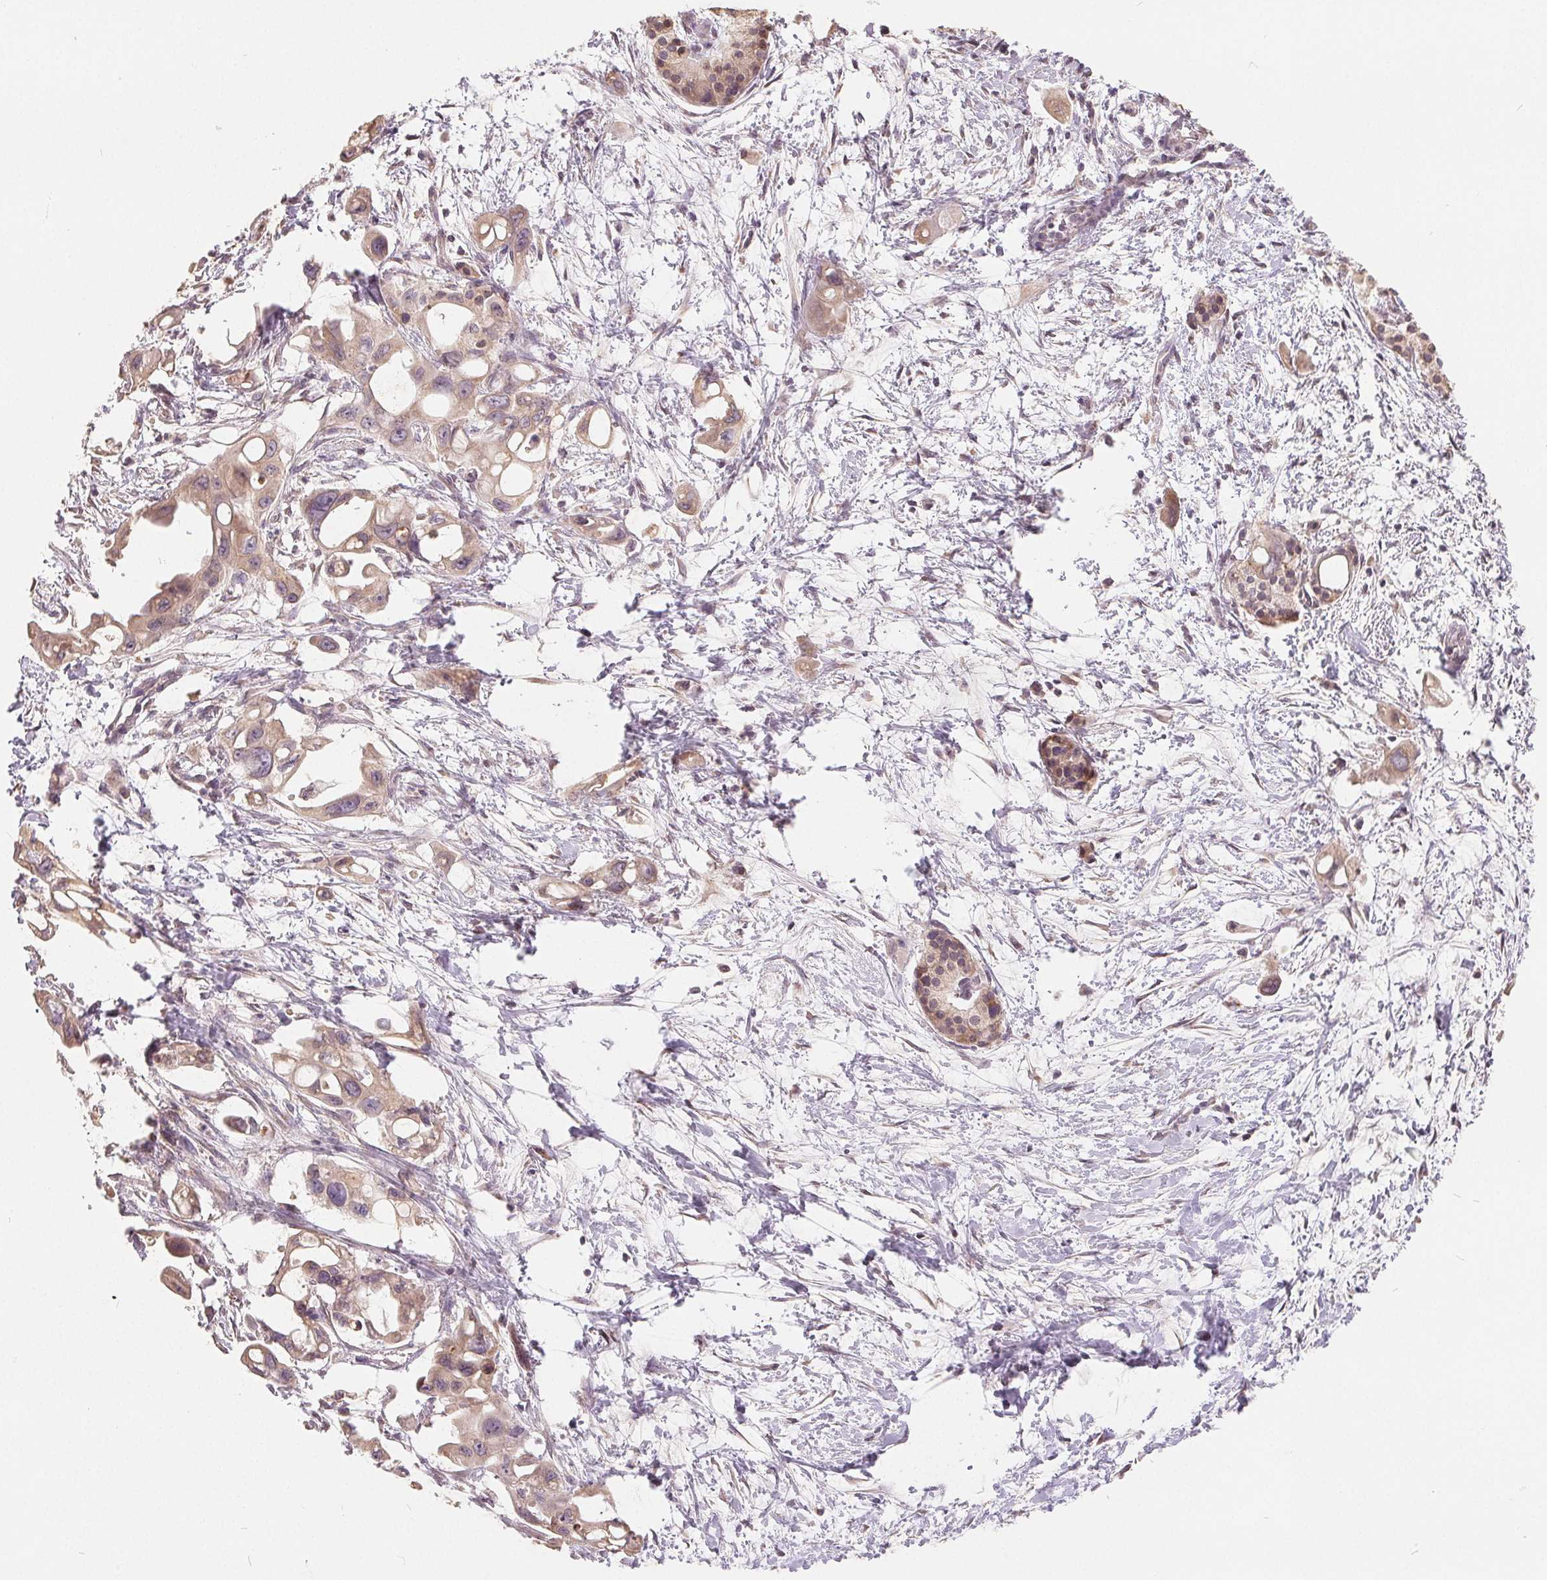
{"staining": {"intensity": "weak", "quantity": ">75%", "location": "cytoplasmic/membranous"}, "tissue": "pancreatic cancer", "cell_type": "Tumor cells", "image_type": "cancer", "snomed": [{"axis": "morphology", "description": "Adenocarcinoma, NOS"}, {"axis": "topography", "description": "Pancreas"}], "caption": "Brown immunohistochemical staining in pancreatic cancer (adenocarcinoma) reveals weak cytoplasmic/membranous expression in about >75% of tumor cells.", "gene": "CDIPT", "patient": {"sex": "male", "age": 61}}